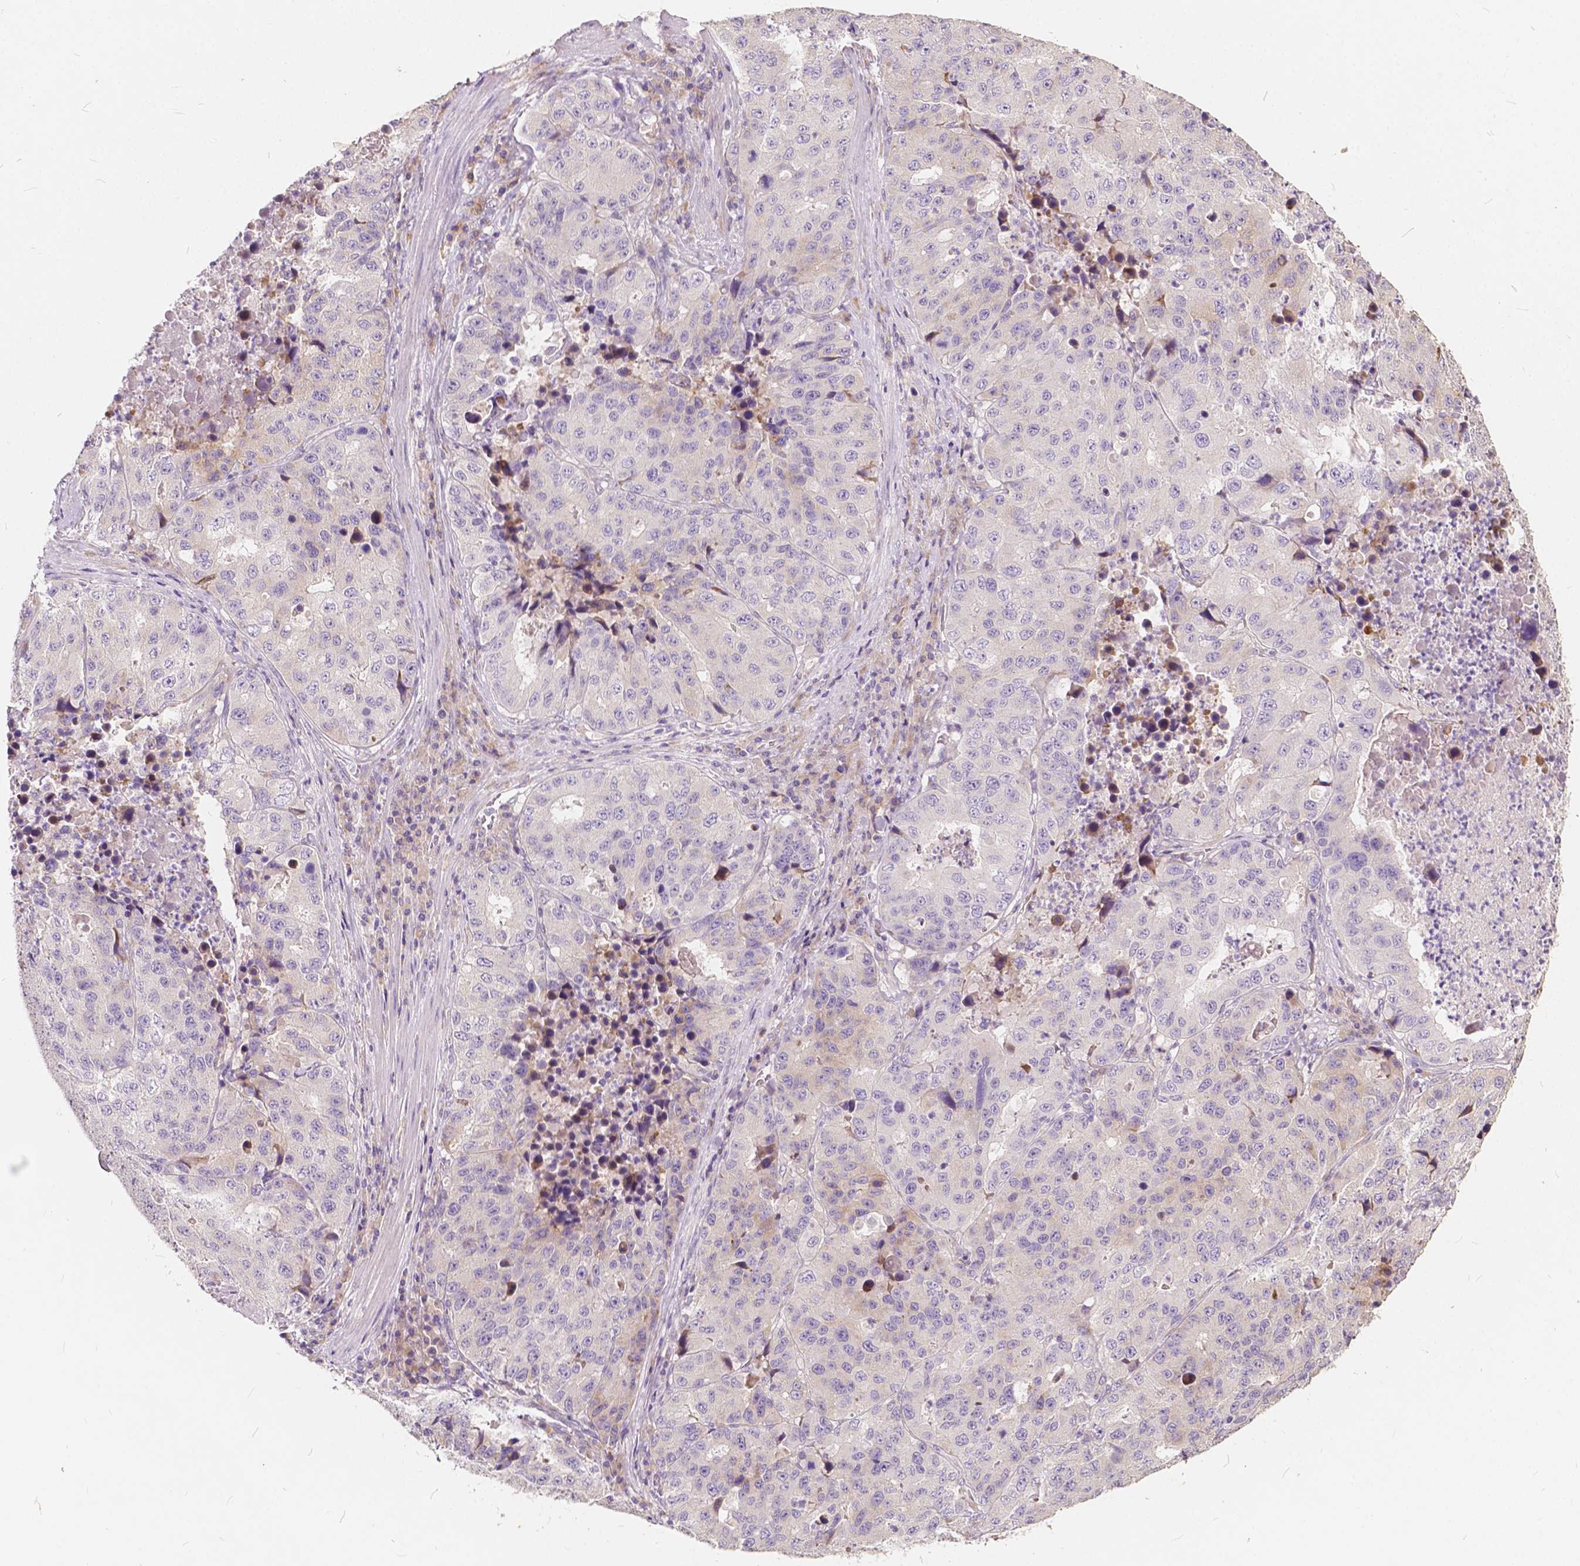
{"staining": {"intensity": "negative", "quantity": "none", "location": "none"}, "tissue": "stomach cancer", "cell_type": "Tumor cells", "image_type": "cancer", "snomed": [{"axis": "morphology", "description": "Adenocarcinoma, NOS"}, {"axis": "topography", "description": "Stomach"}], "caption": "Tumor cells show no significant protein expression in stomach adenocarcinoma.", "gene": "SLC7A8", "patient": {"sex": "male", "age": 71}}